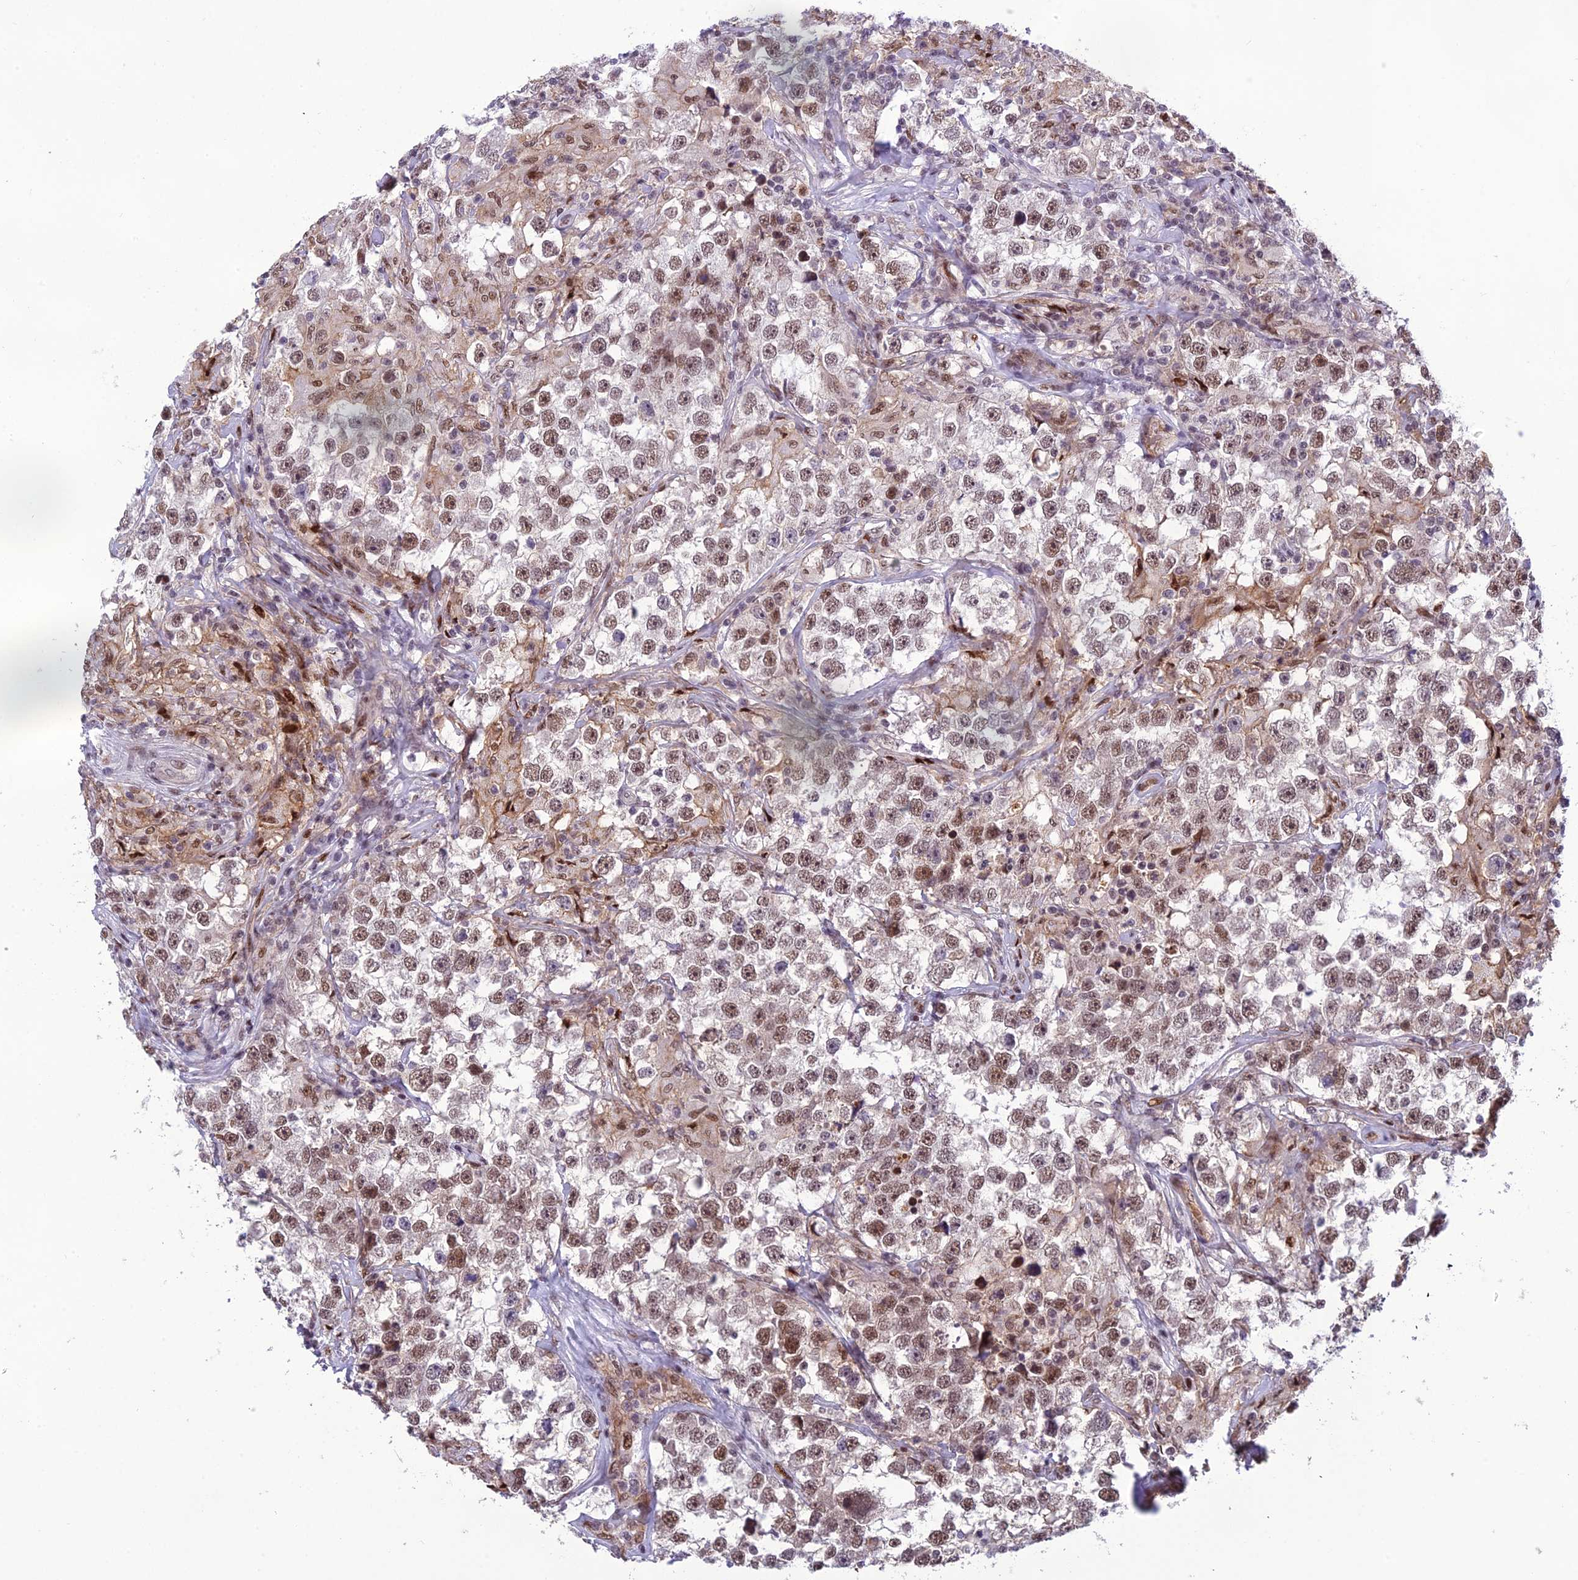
{"staining": {"intensity": "moderate", "quantity": ">75%", "location": "nuclear"}, "tissue": "testis cancer", "cell_type": "Tumor cells", "image_type": "cancer", "snomed": [{"axis": "morphology", "description": "Seminoma, NOS"}, {"axis": "topography", "description": "Testis"}], "caption": "Protein expression by immunohistochemistry reveals moderate nuclear staining in approximately >75% of tumor cells in testis seminoma.", "gene": "RANBP3", "patient": {"sex": "male", "age": 46}}